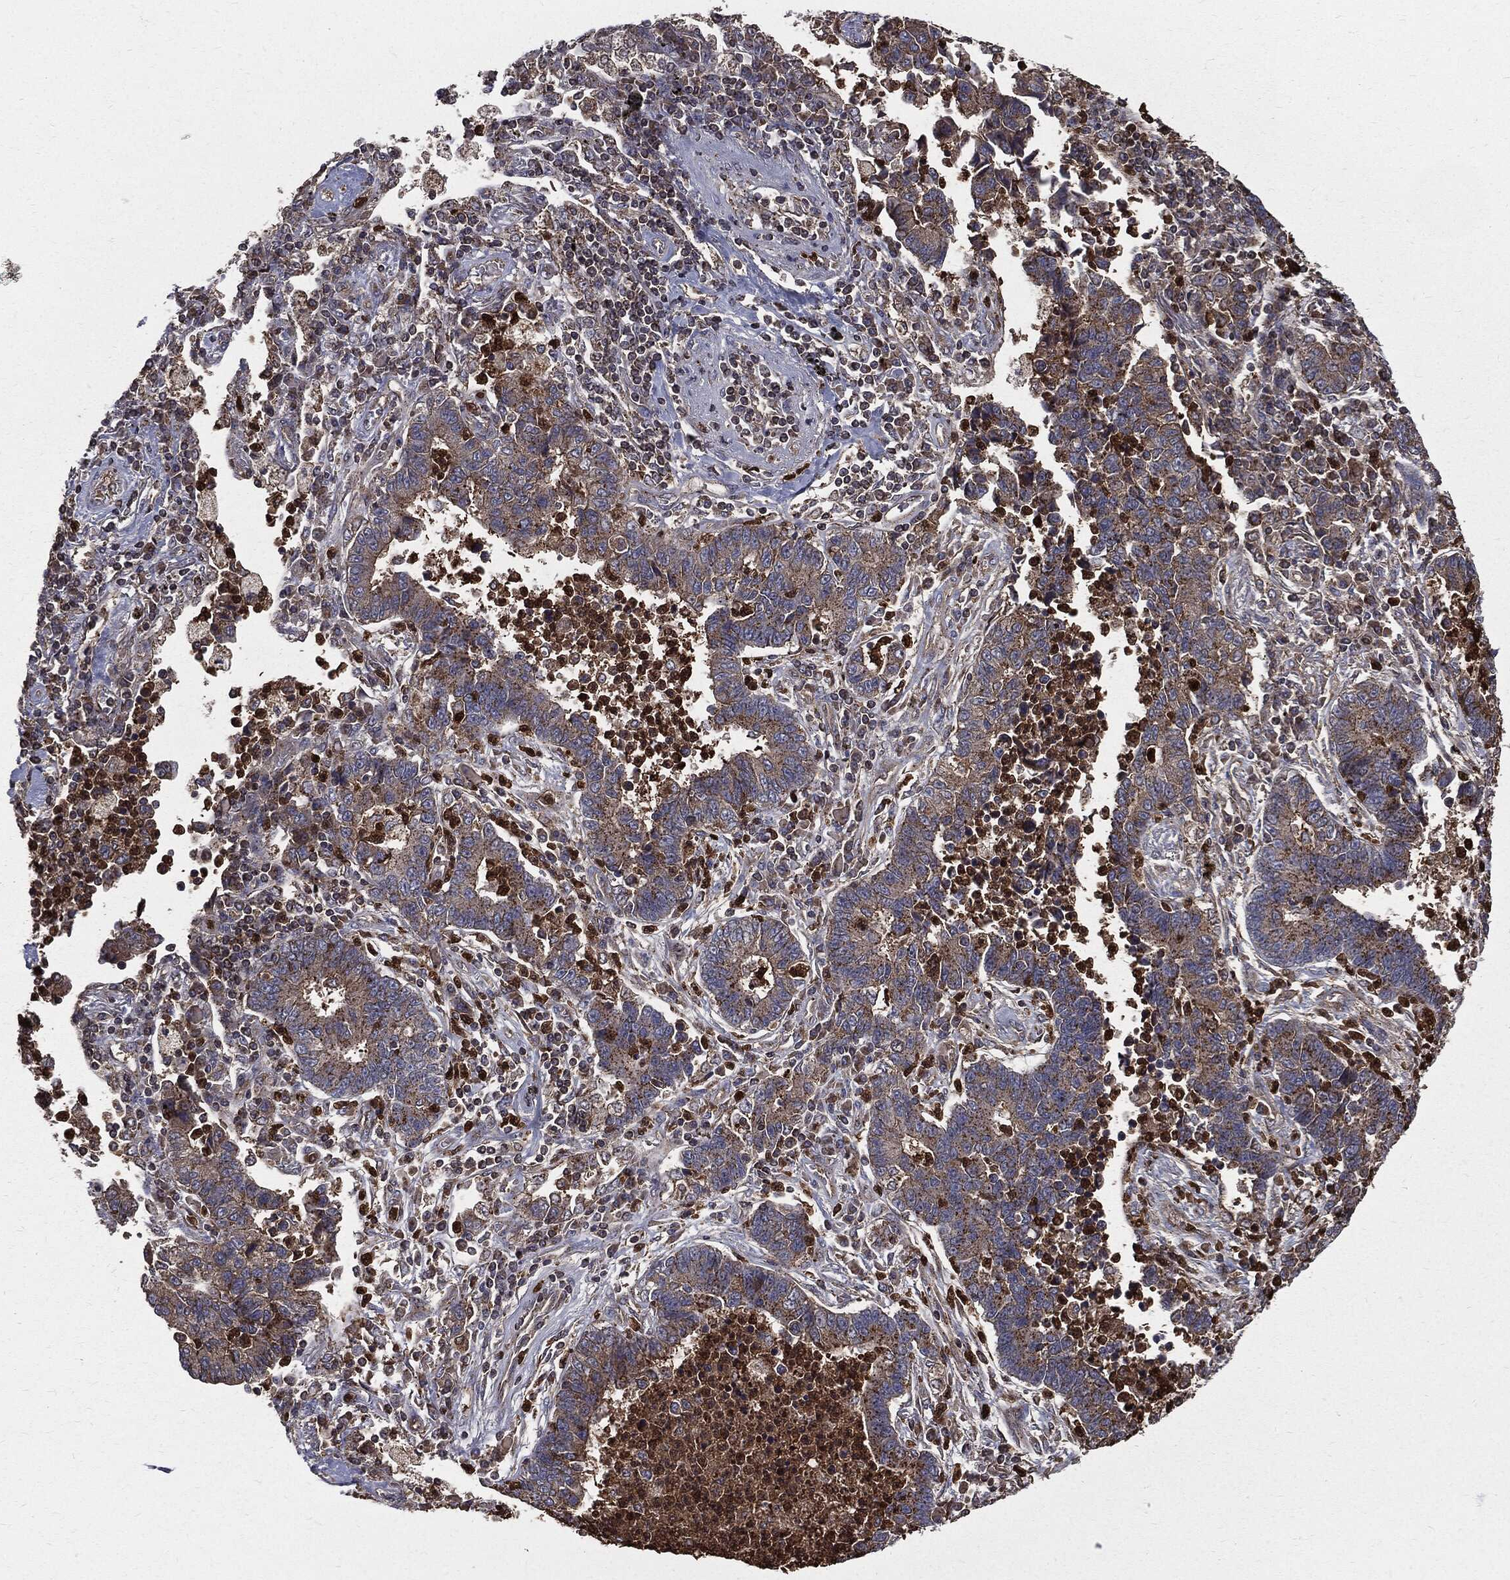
{"staining": {"intensity": "moderate", "quantity": "25%-75%", "location": "cytoplasmic/membranous"}, "tissue": "lung cancer", "cell_type": "Tumor cells", "image_type": "cancer", "snomed": [{"axis": "morphology", "description": "Adenocarcinoma, NOS"}, {"axis": "topography", "description": "Lung"}], "caption": "A micrograph showing moderate cytoplasmic/membranous staining in approximately 25%-75% of tumor cells in lung adenocarcinoma, as visualized by brown immunohistochemical staining.", "gene": "PDCD6IP", "patient": {"sex": "female", "age": 57}}